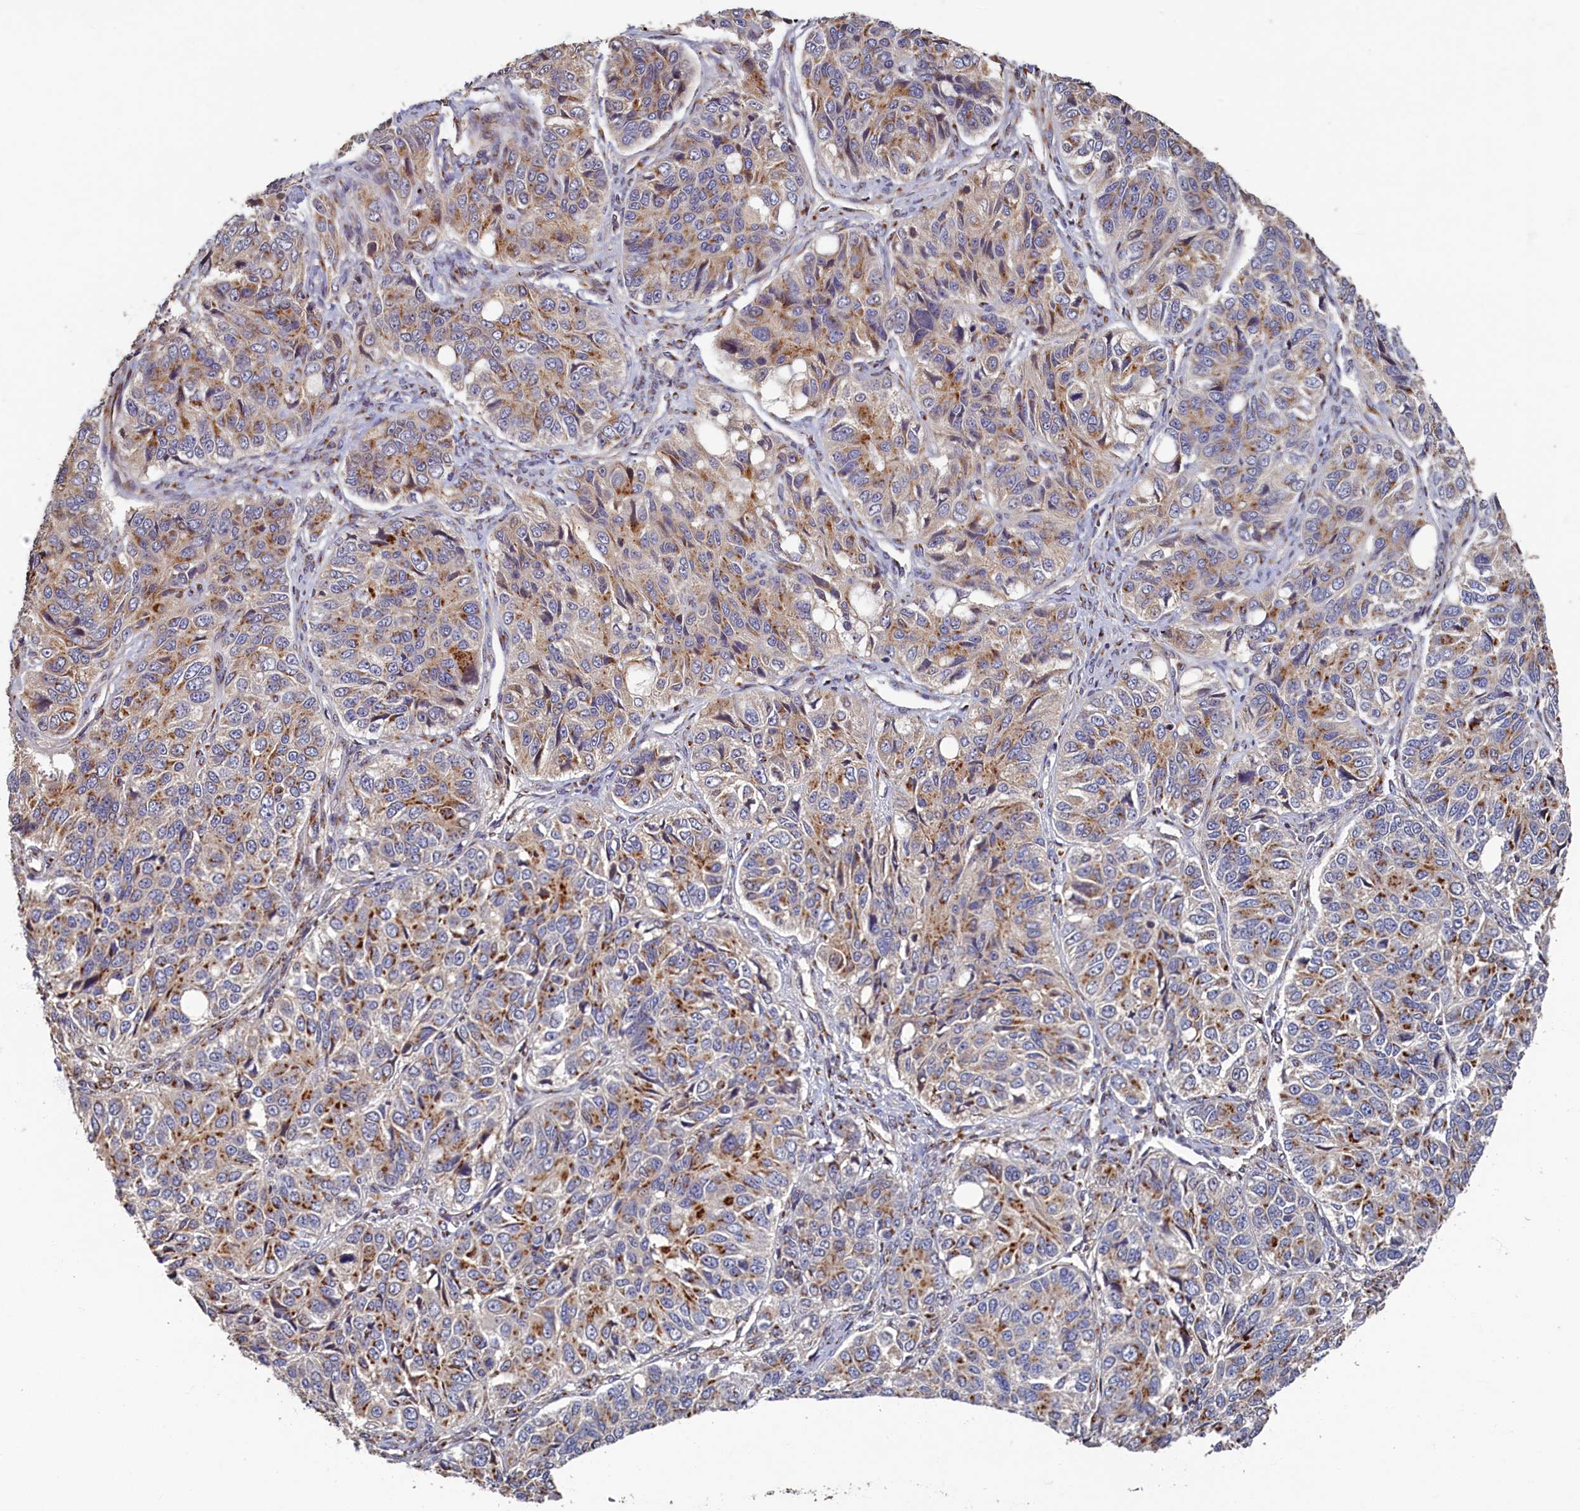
{"staining": {"intensity": "moderate", "quantity": ">75%", "location": "cytoplasmic/membranous"}, "tissue": "ovarian cancer", "cell_type": "Tumor cells", "image_type": "cancer", "snomed": [{"axis": "morphology", "description": "Carcinoma, endometroid"}, {"axis": "topography", "description": "Ovary"}], "caption": "Protein staining of ovarian endometroid carcinoma tissue shows moderate cytoplasmic/membranous staining in about >75% of tumor cells.", "gene": "TMEM181", "patient": {"sex": "female", "age": 51}}